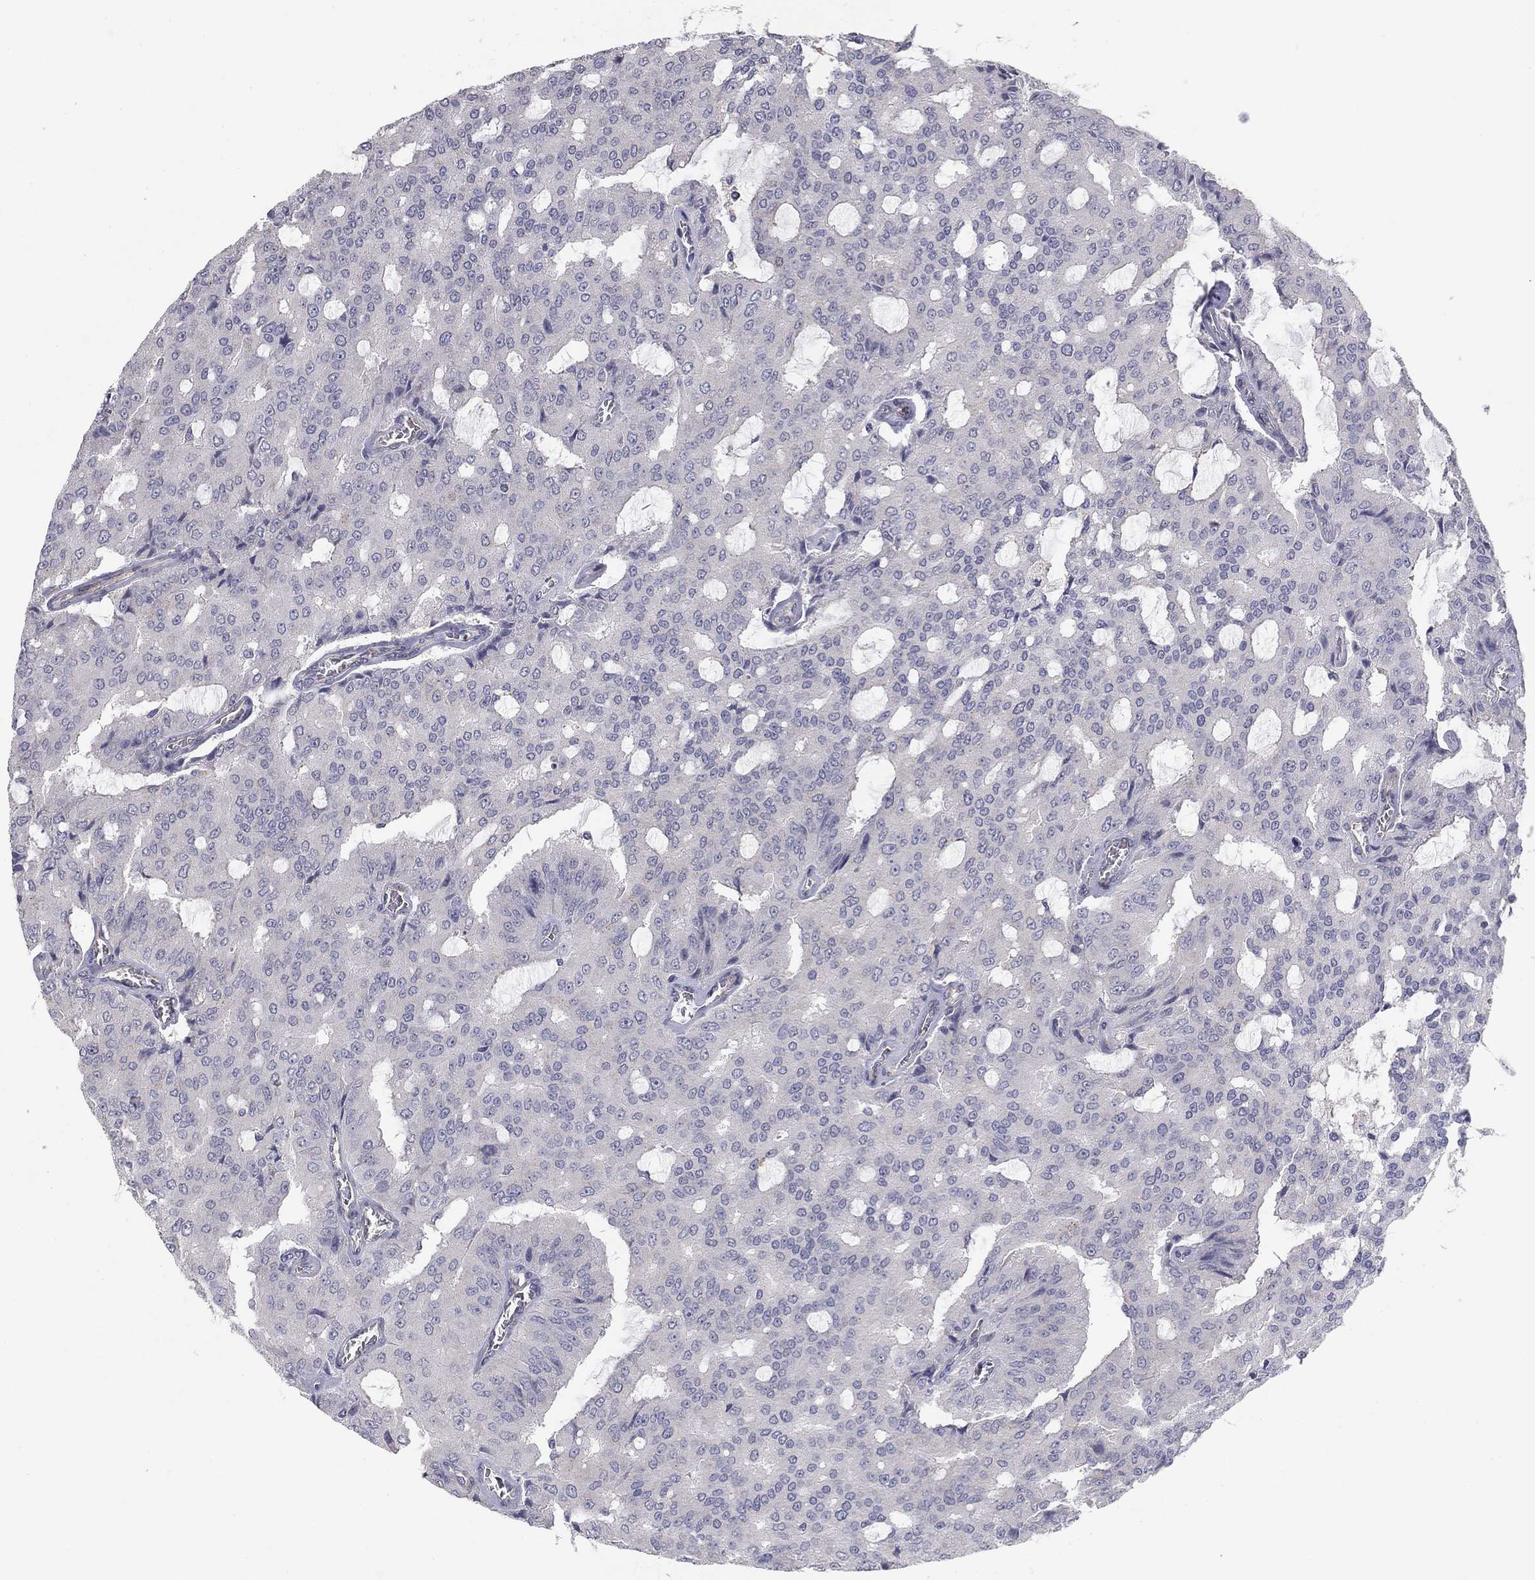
{"staining": {"intensity": "negative", "quantity": "none", "location": "none"}, "tissue": "prostate cancer", "cell_type": "Tumor cells", "image_type": "cancer", "snomed": [{"axis": "morphology", "description": "Adenocarcinoma, NOS"}, {"axis": "topography", "description": "Prostate and seminal vesicle, NOS"}, {"axis": "topography", "description": "Prostate"}], "caption": "IHC micrograph of neoplastic tissue: prostate cancer stained with DAB (3,3'-diaminobenzidine) reveals no significant protein staining in tumor cells. The staining was performed using DAB (3,3'-diaminobenzidine) to visualize the protein expression in brown, while the nuclei were stained in blue with hematoxylin (Magnification: 20x).", "gene": "SEPTIN3", "patient": {"sex": "male", "age": 67}}